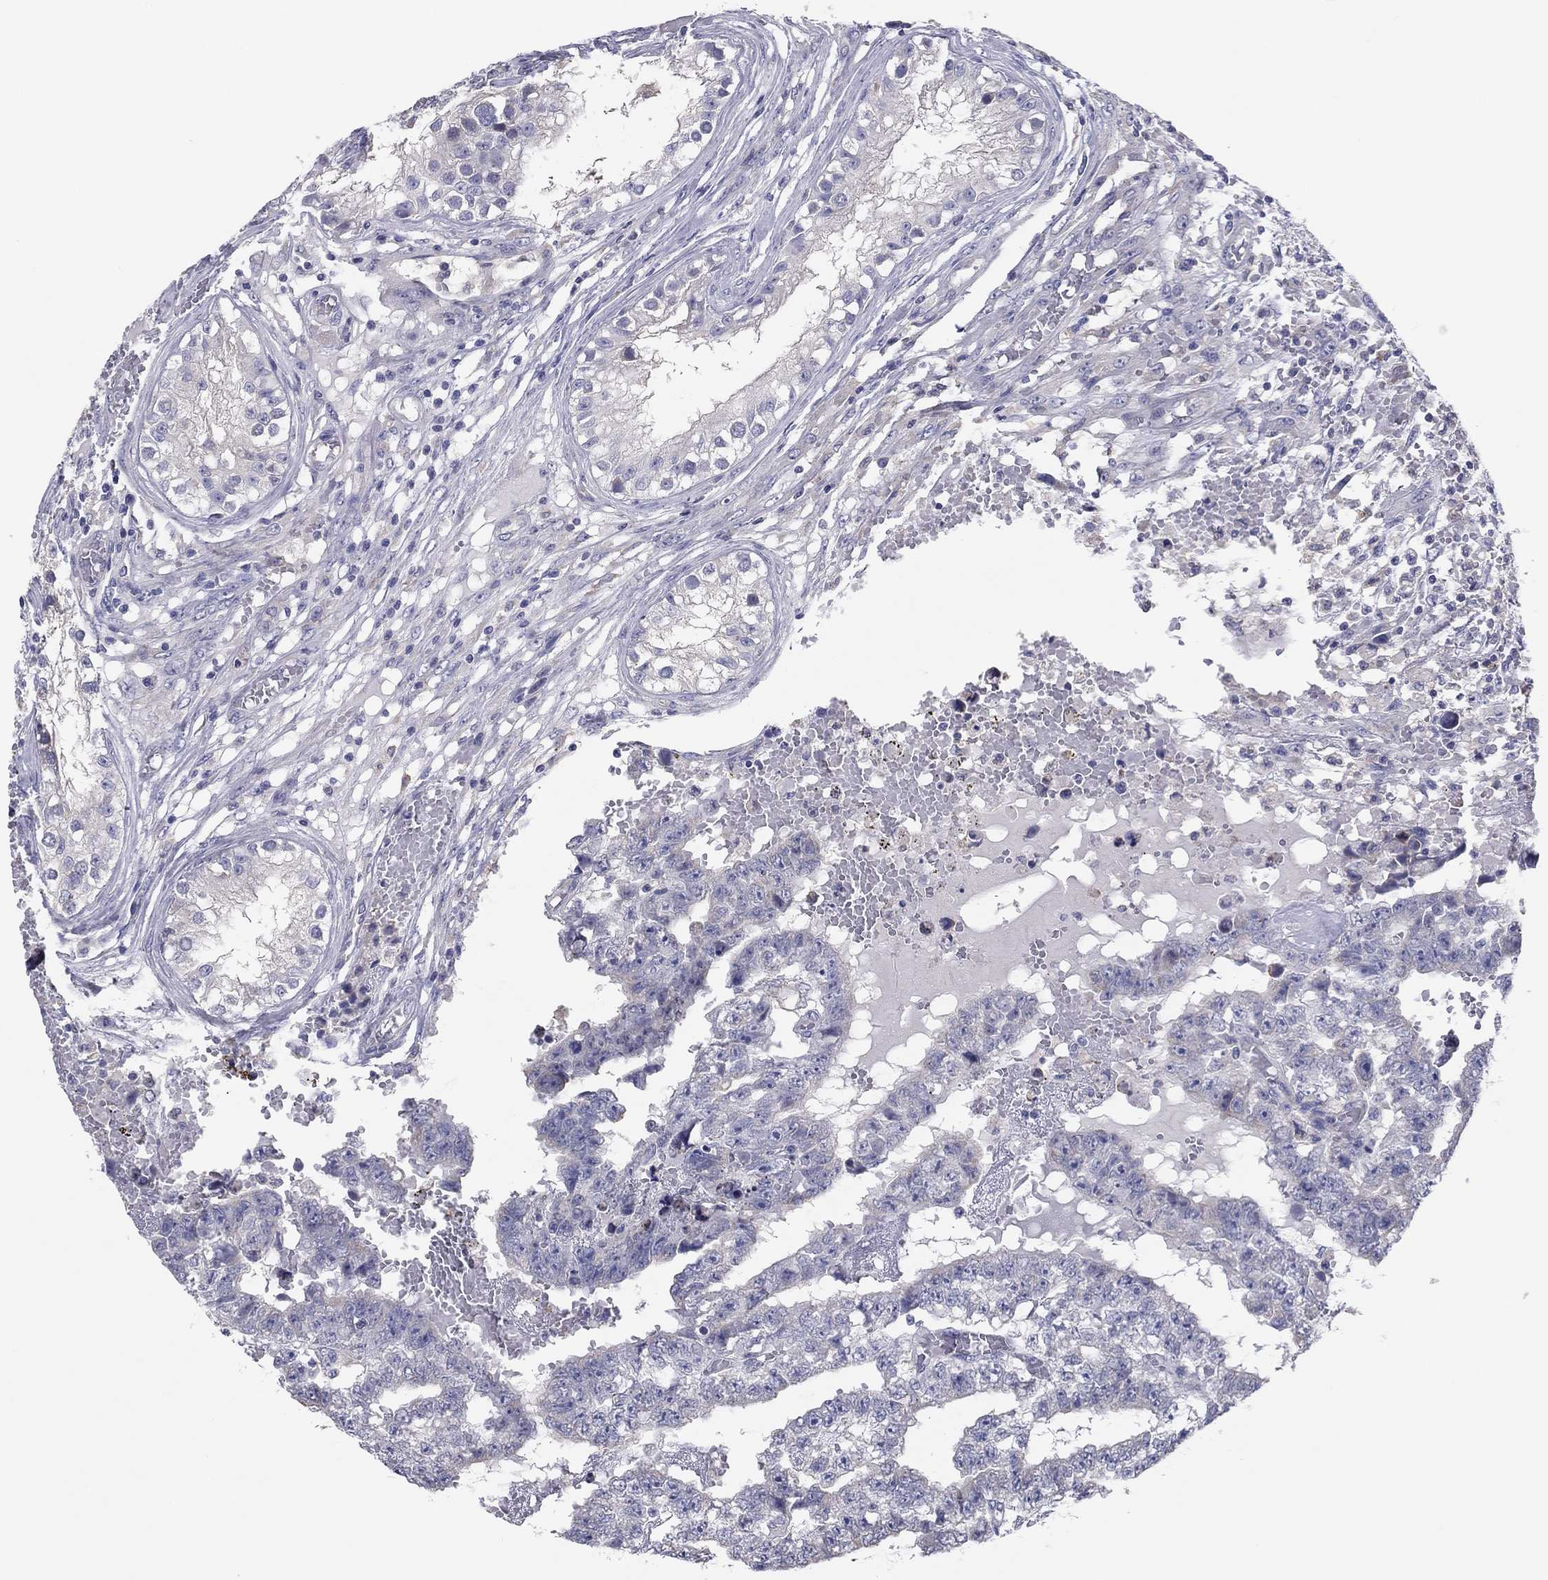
{"staining": {"intensity": "negative", "quantity": "none", "location": "none"}, "tissue": "testis cancer", "cell_type": "Tumor cells", "image_type": "cancer", "snomed": [{"axis": "morphology", "description": "Carcinoma, Embryonal, NOS"}, {"axis": "topography", "description": "Testis"}], "caption": "Testis cancer was stained to show a protein in brown. There is no significant staining in tumor cells.", "gene": "GRK7", "patient": {"sex": "male", "age": 25}}